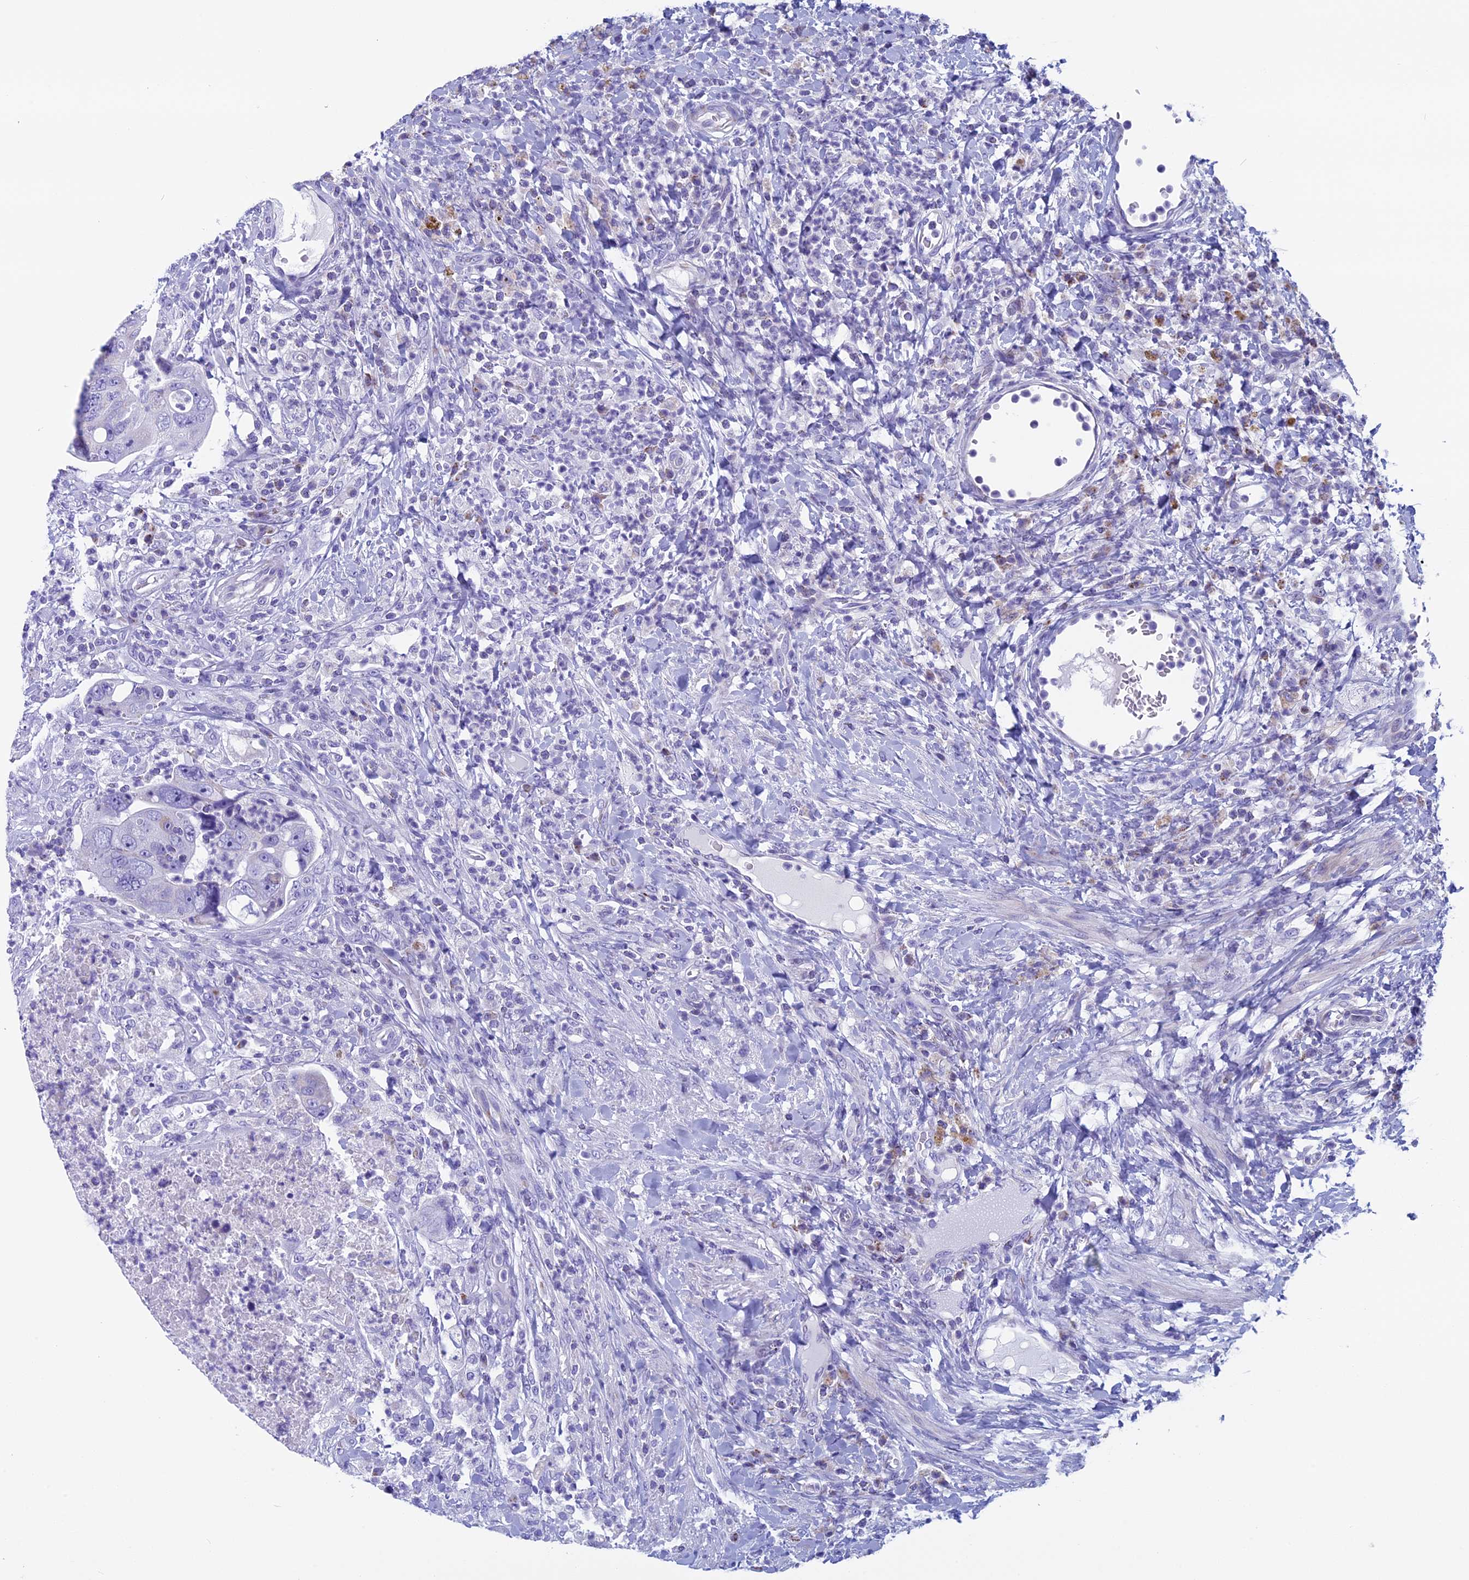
{"staining": {"intensity": "negative", "quantity": "none", "location": "none"}, "tissue": "colorectal cancer", "cell_type": "Tumor cells", "image_type": "cancer", "snomed": [{"axis": "morphology", "description": "Adenocarcinoma, NOS"}, {"axis": "topography", "description": "Rectum"}], "caption": "Immunohistochemistry (IHC) of colorectal cancer (adenocarcinoma) demonstrates no expression in tumor cells.", "gene": "ZNF563", "patient": {"sex": "male", "age": 59}}